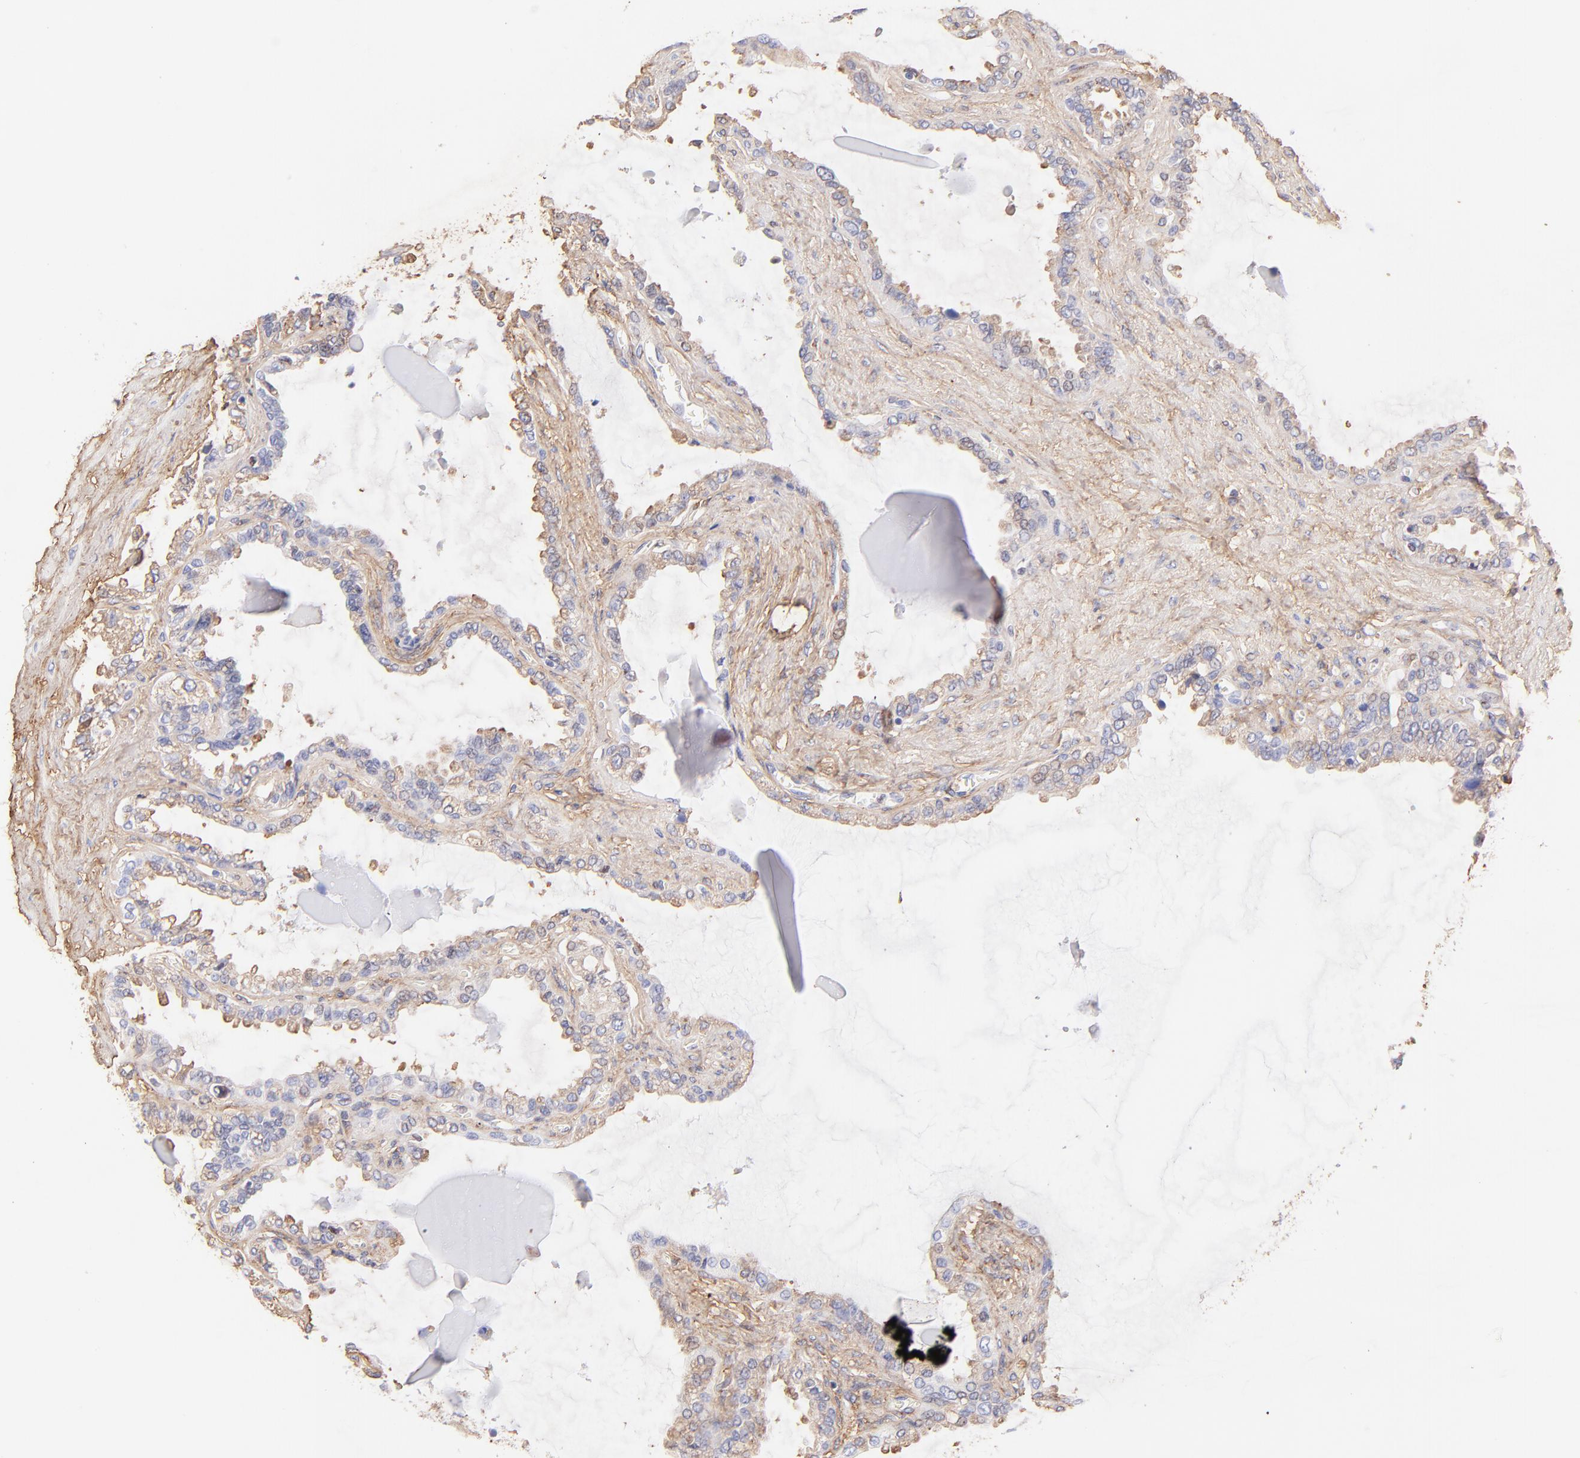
{"staining": {"intensity": "weak", "quantity": ">75%", "location": "cytoplasmic/membranous"}, "tissue": "seminal vesicle", "cell_type": "Glandular cells", "image_type": "normal", "snomed": [{"axis": "morphology", "description": "Normal tissue, NOS"}, {"axis": "morphology", "description": "Inflammation, NOS"}, {"axis": "topography", "description": "Urinary bladder"}, {"axis": "topography", "description": "Prostate"}, {"axis": "topography", "description": "Seminal veicle"}], "caption": "Immunohistochemistry (IHC) of normal seminal vesicle exhibits low levels of weak cytoplasmic/membranous positivity in about >75% of glandular cells. (DAB IHC, brown staining for protein, blue staining for nuclei).", "gene": "BGN", "patient": {"sex": "male", "age": 82}}